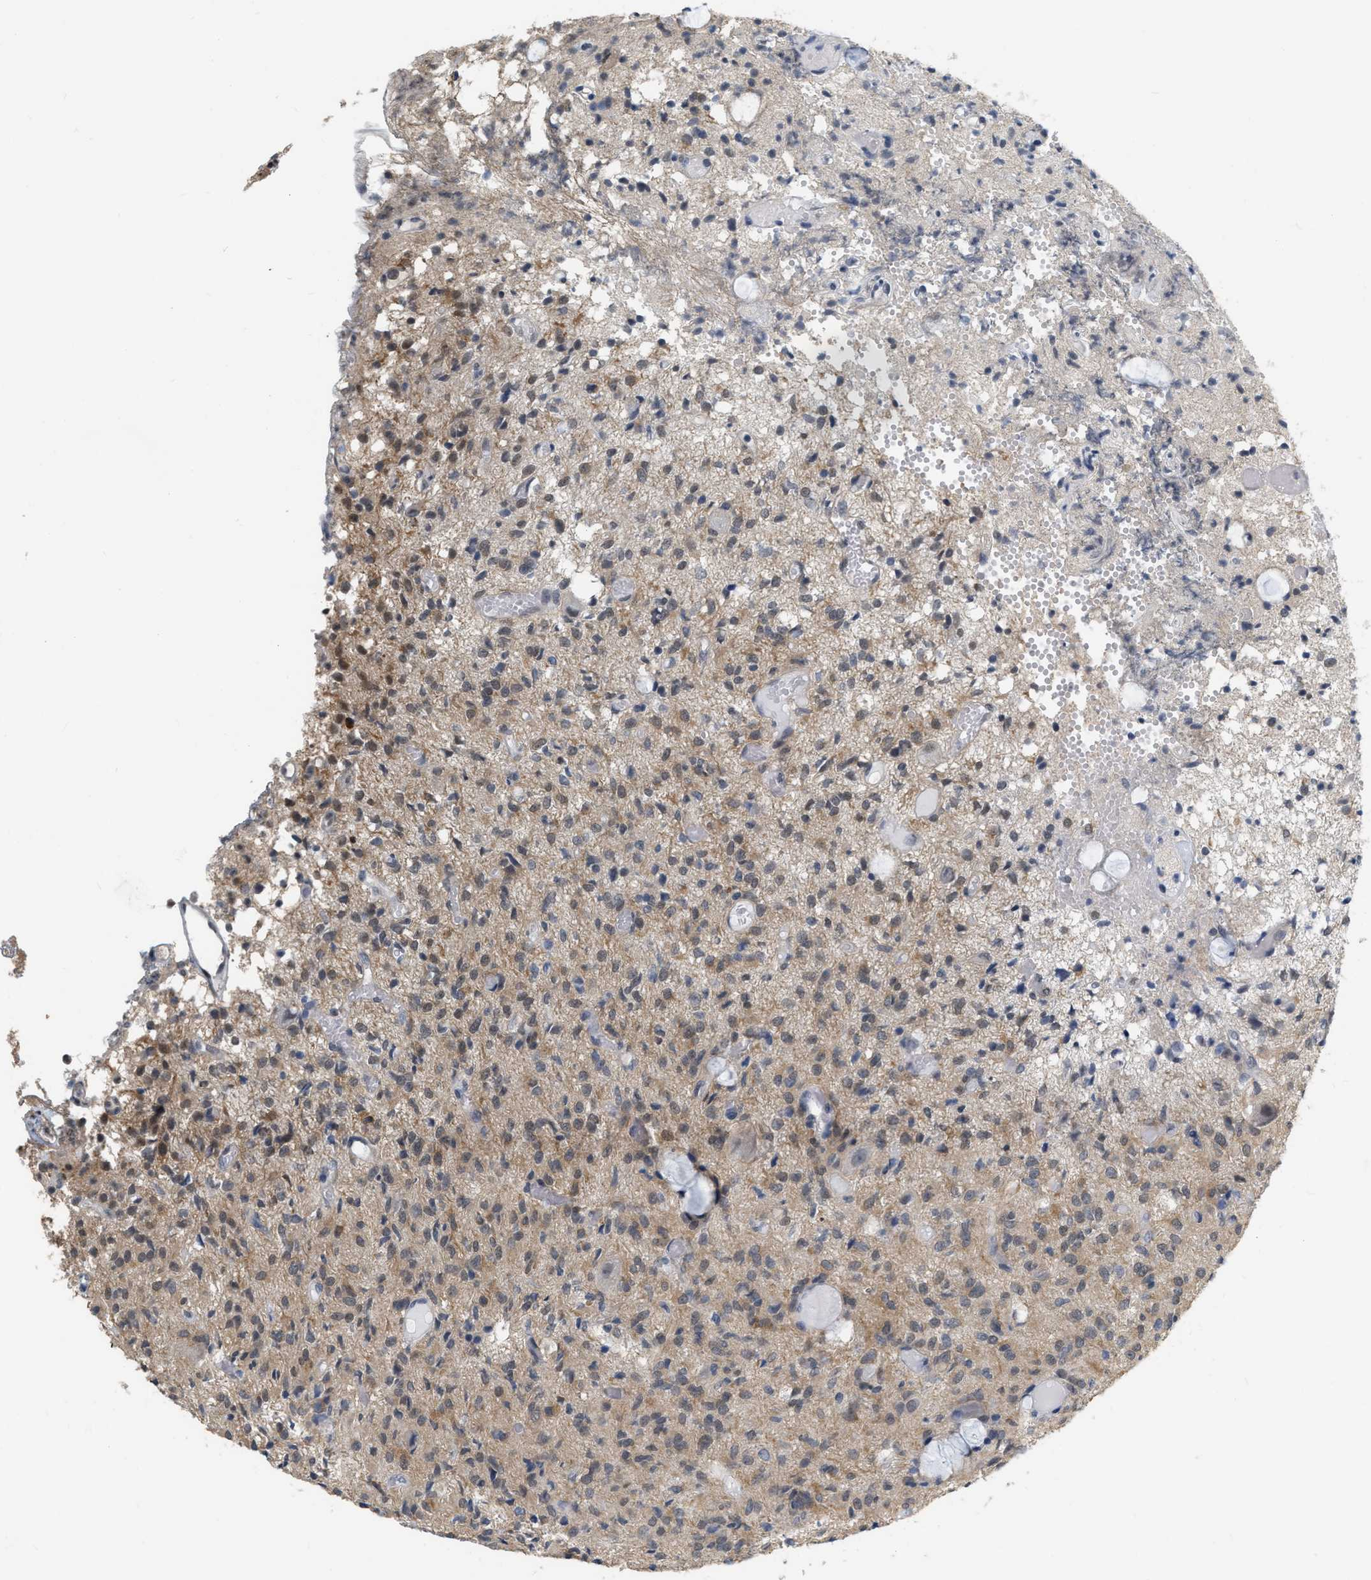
{"staining": {"intensity": "weak", "quantity": ">75%", "location": "cytoplasmic/membranous"}, "tissue": "glioma", "cell_type": "Tumor cells", "image_type": "cancer", "snomed": [{"axis": "morphology", "description": "Glioma, malignant, High grade"}, {"axis": "topography", "description": "Brain"}], "caption": "Protein expression analysis of human malignant high-grade glioma reveals weak cytoplasmic/membranous expression in approximately >75% of tumor cells.", "gene": "RUVBL1", "patient": {"sex": "female", "age": 59}}